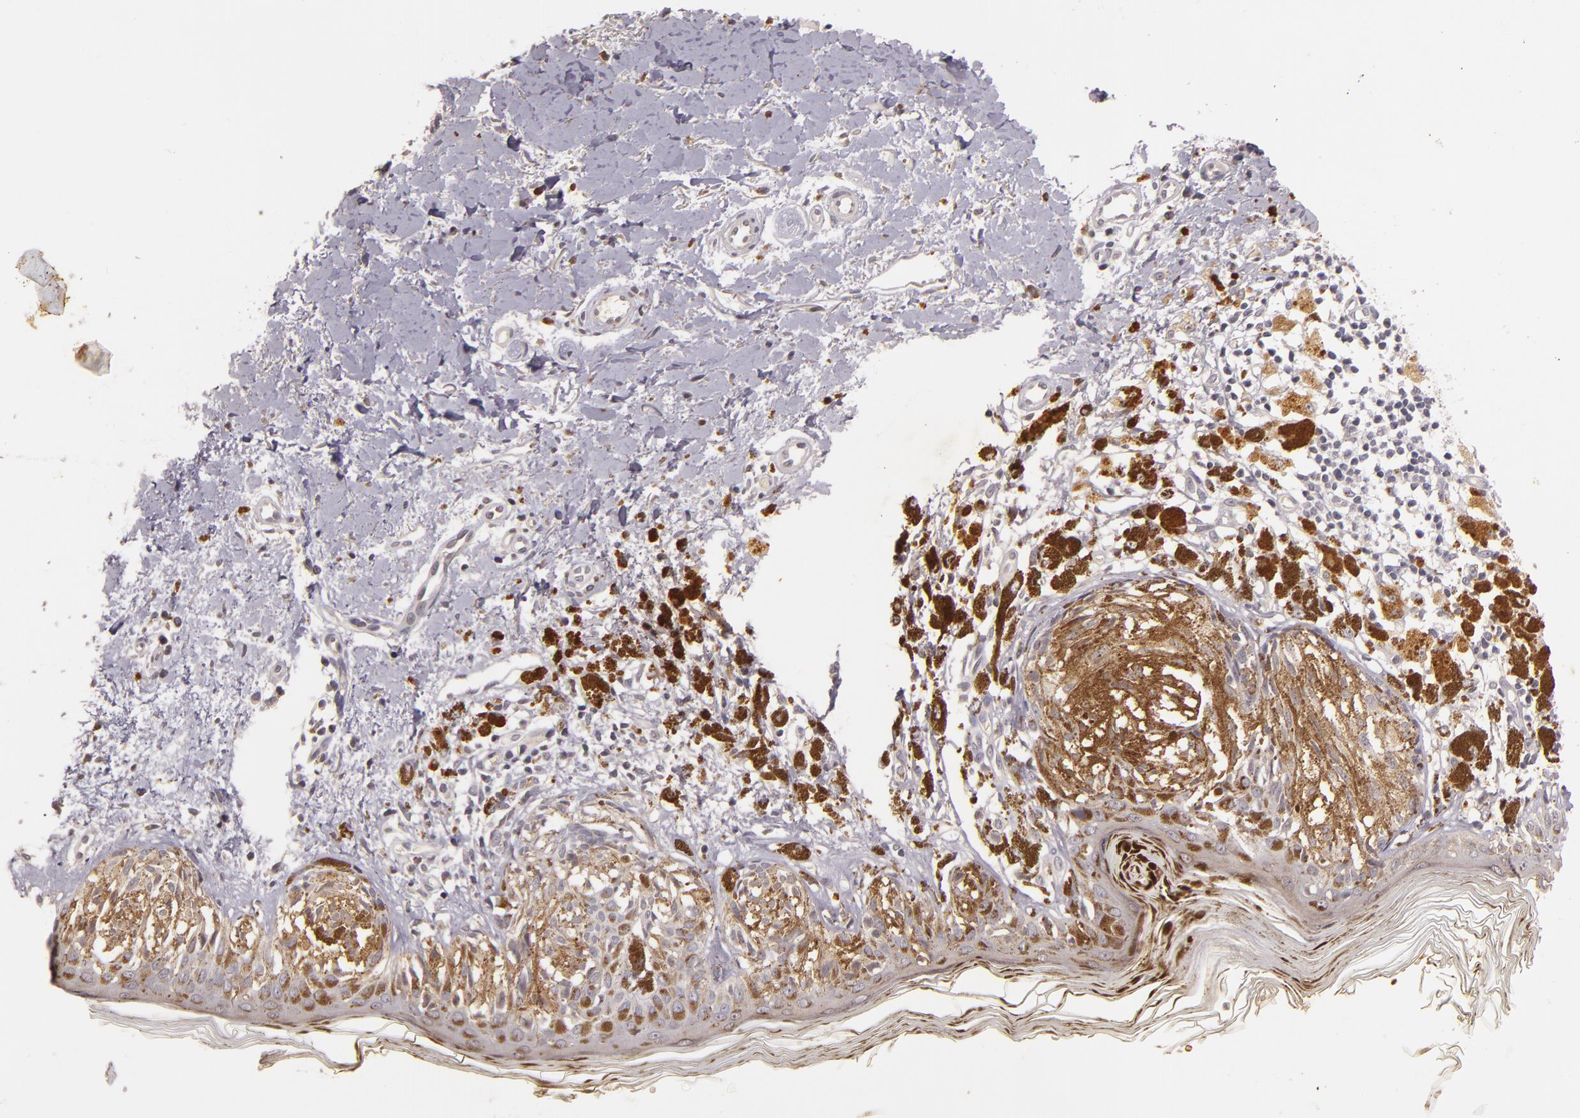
{"staining": {"intensity": "negative", "quantity": "none", "location": "none"}, "tissue": "melanoma", "cell_type": "Tumor cells", "image_type": "cancer", "snomed": [{"axis": "morphology", "description": "Malignant melanoma, NOS"}, {"axis": "topography", "description": "Skin"}], "caption": "IHC histopathology image of human malignant melanoma stained for a protein (brown), which demonstrates no positivity in tumor cells.", "gene": "TFF1", "patient": {"sex": "male", "age": 88}}